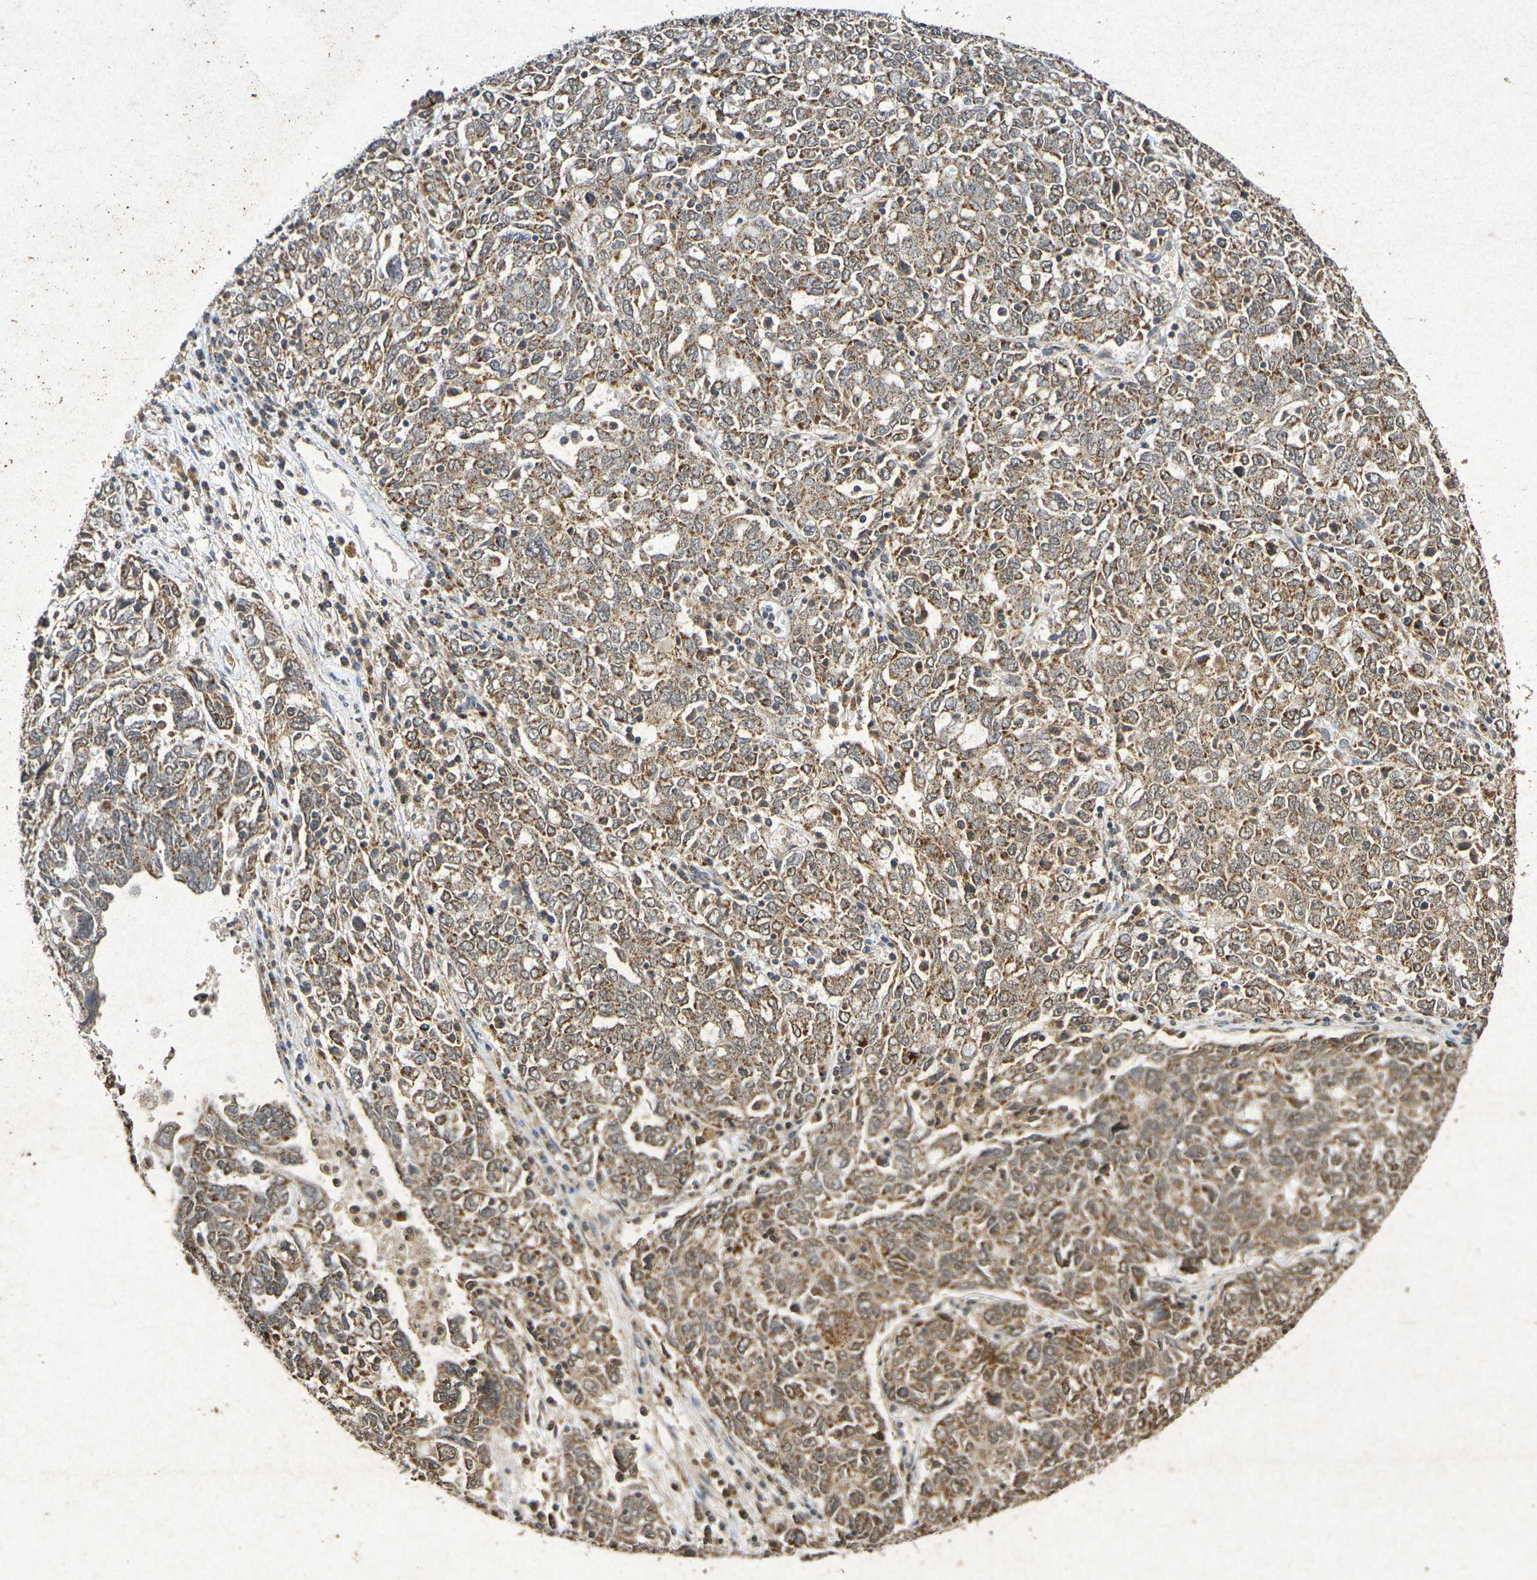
{"staining": {"intensity": "moderate", "quantity": ">75%", "location": "cytoplasmic/membranous"}, "tissue": "ovarian cancer", "cell_type": "Tumor cells", "image_type": "cancer", "snomed": [{"axis": "morphology", "description": "Carcinoma, endometroid"}, {"axis": "topography", "description": "Ovary"}], "caption": "Protein analysis of ovarian endometroid carcinoma tissue exhibits moderate cytoplasmic/membranous expression in approximately >75% of tumor cells.", "gene": "GUCY1A2", "patient": {"sex": "female", "age": 62}}